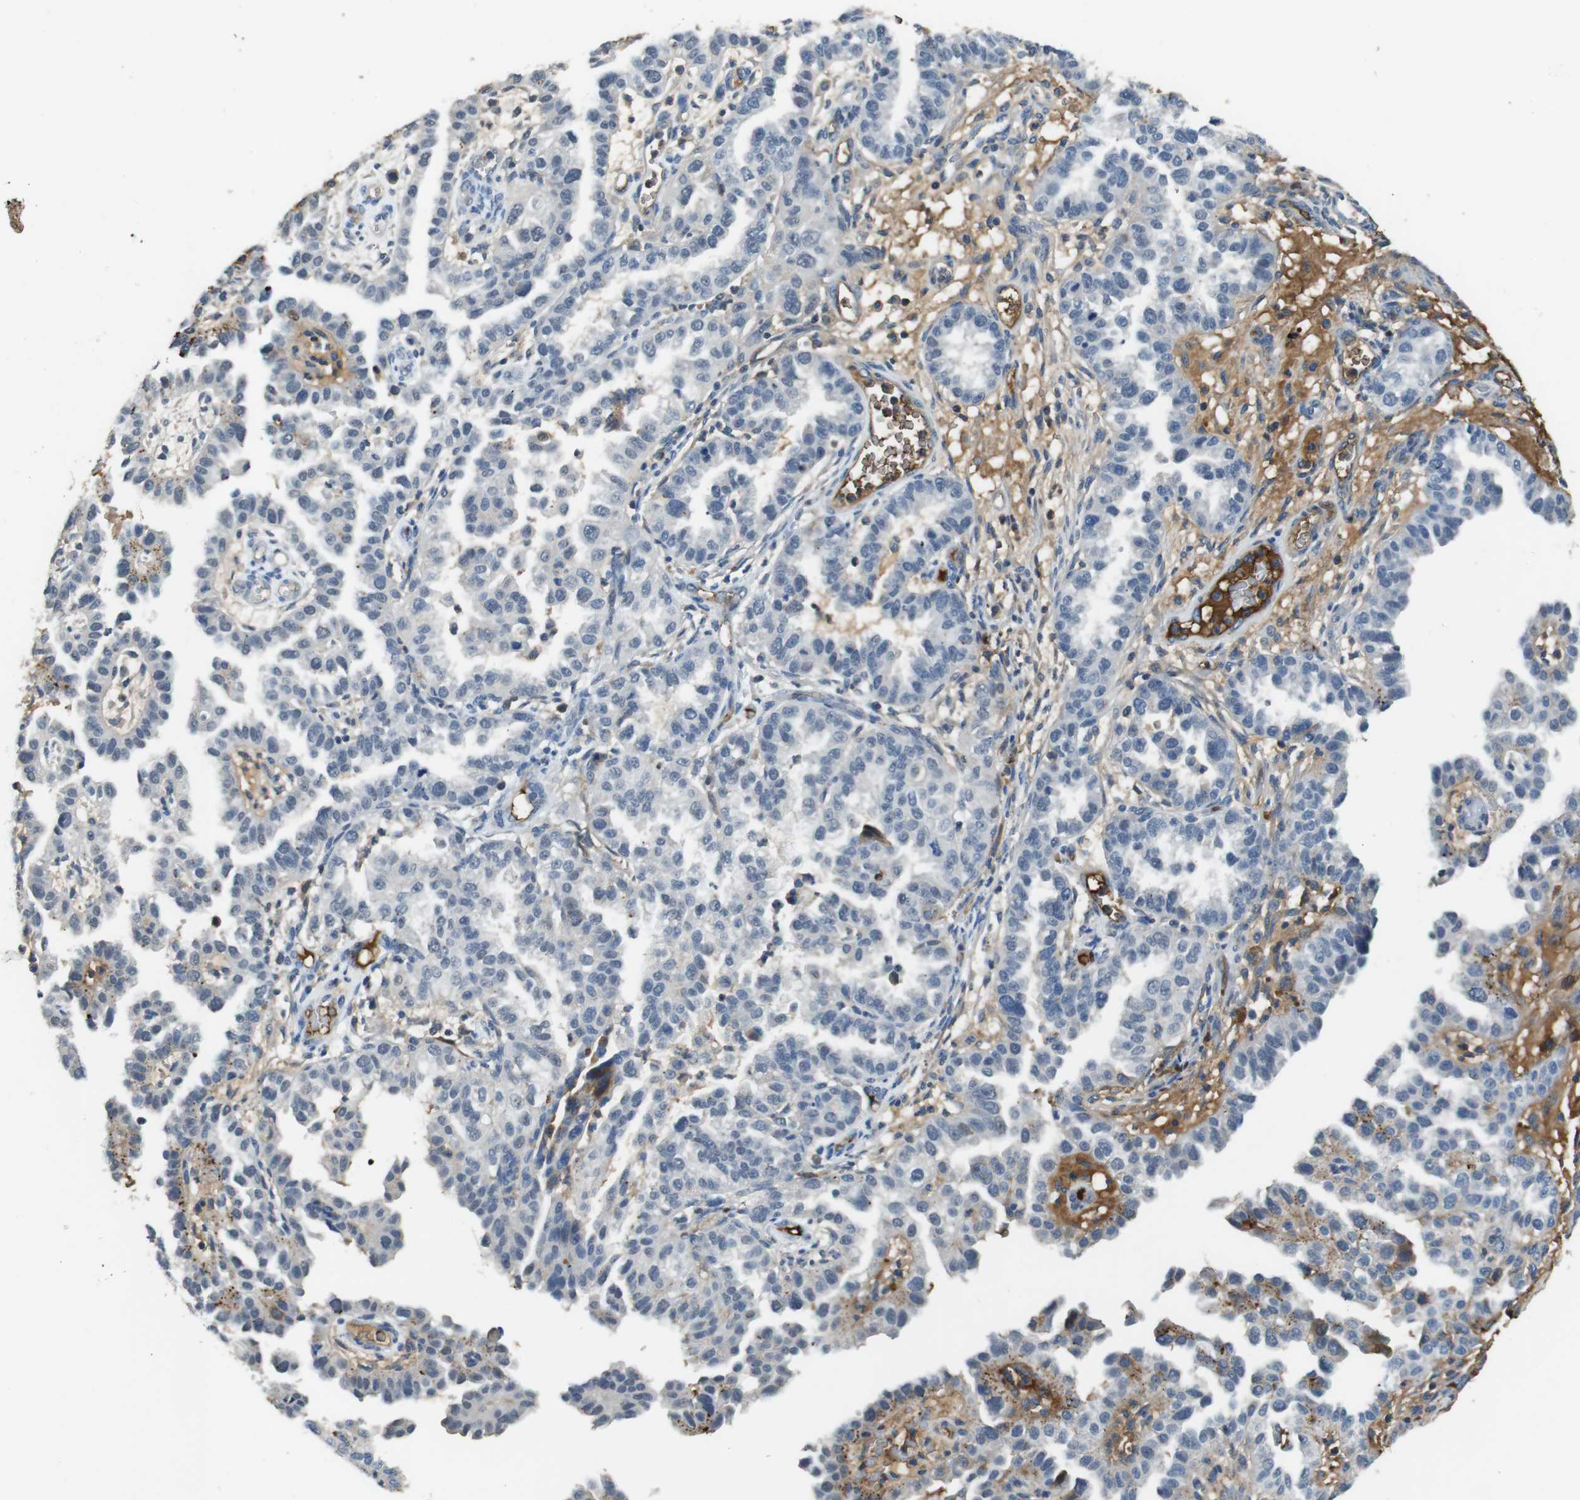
{"staining": {"intensity": "negative", "quantity": "none", "location": "none"}, "tissue": "endometrial cancer", "cell_type": "Tumor cells", "image_type": "cancer", "snomed": [{"axis": "morphology", "description": "Adenocarcinoma, NOS"}, {"axis": "topography", "description": "Endometrium"}], "caption": "Immunohistochemical staining of human adenocarcinoma (endometrial) exhibits no significant positivity in tumor cells.", "gene": "TMPRSS15", "patient": {"sex": "female", "age": 85}}